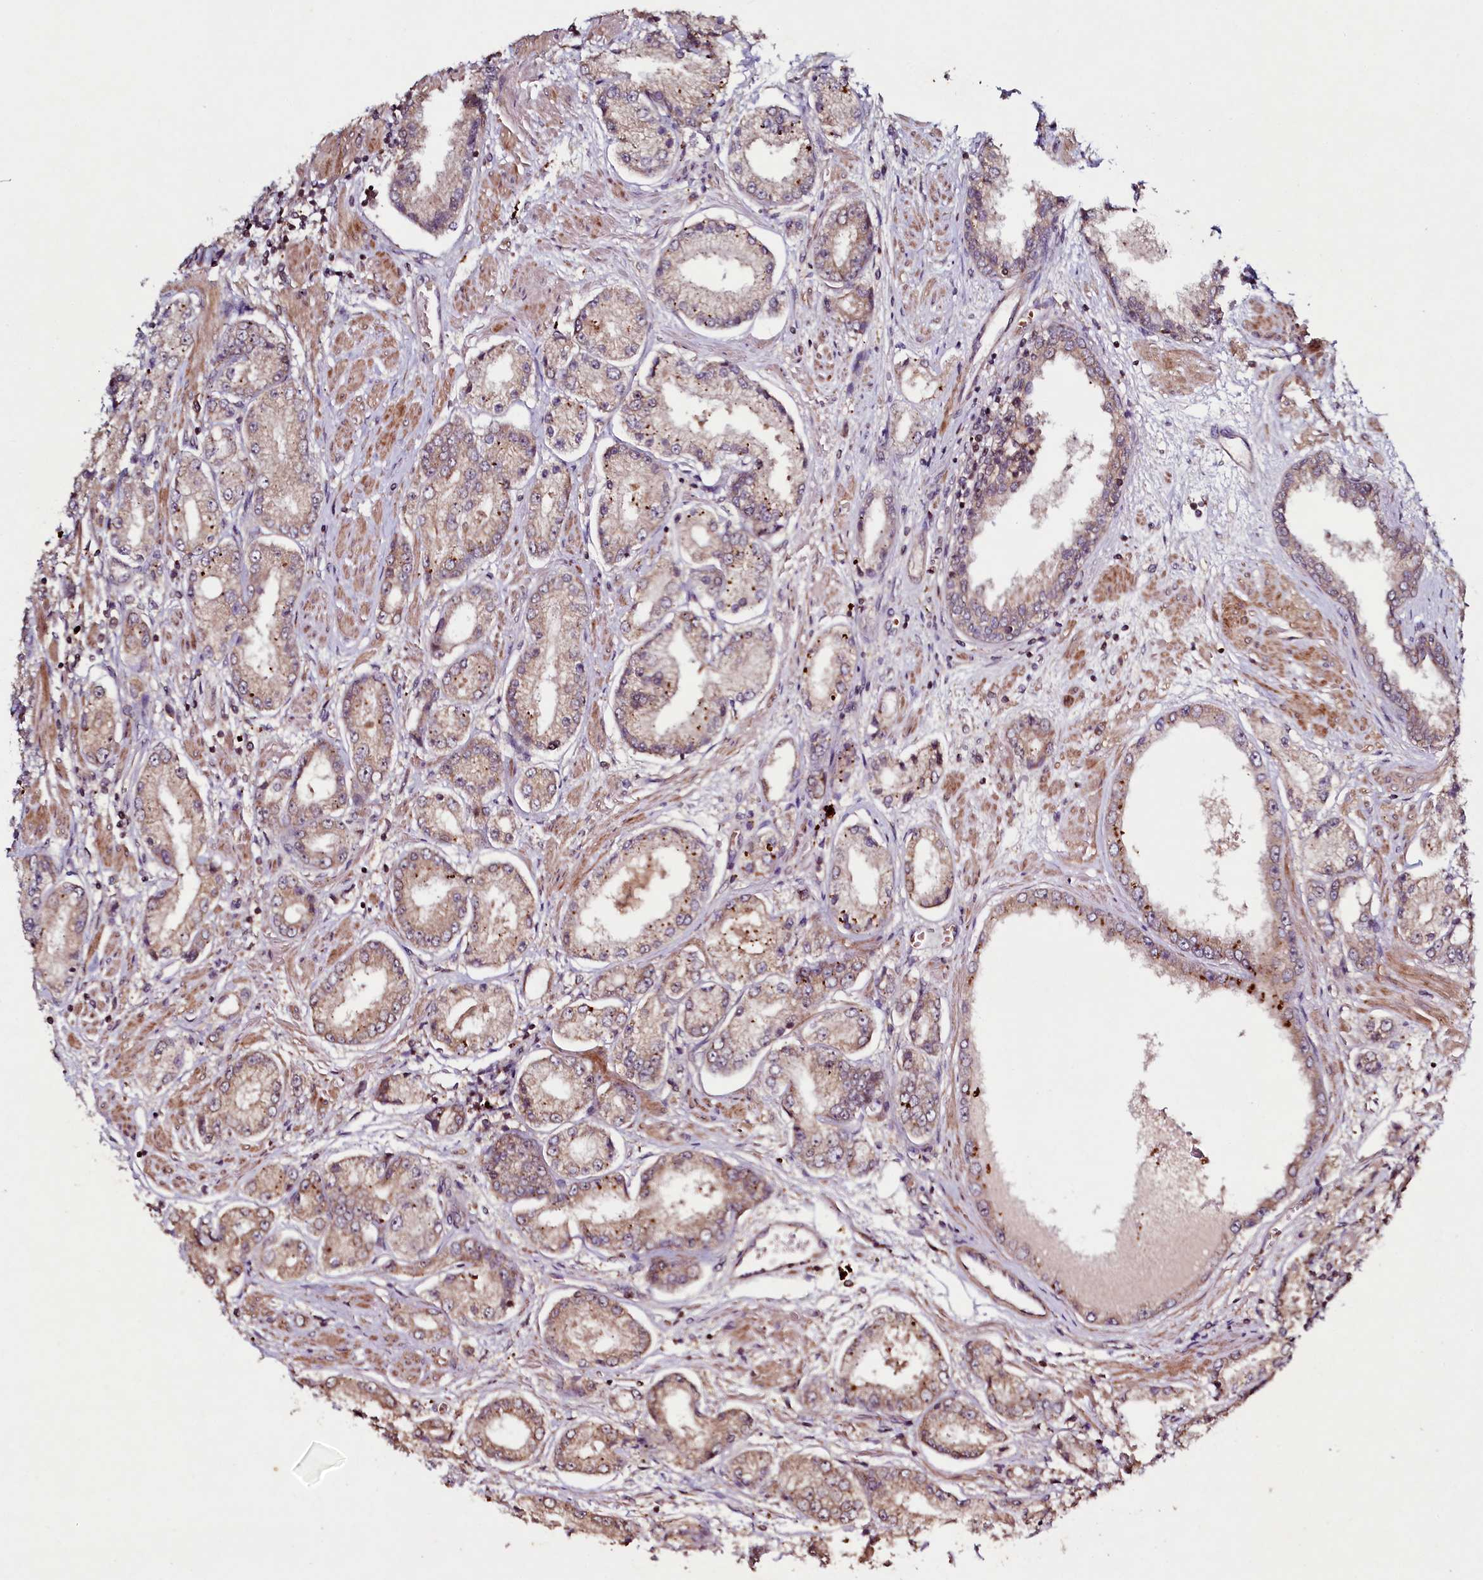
{"staining": {"intensity": "weak", "quantity": ">75%", "location": "cytoplasmic/membranous"}, "tissue": "prostate cancer", "cell_type": "Tumor cells", "image_type": "cancer", "snomed": [{"axis": "morphology", "description": "Adenocarcinoma, High grade"}, {"axis": "topography", "description": "Prostate"}], "caption": "IHC histopathology image of neoplastic tissue: prostate cancer stained using IHC displays low levels of weak protein expression localized specifically in the cytoplasmic/membranous of tumor cells, appearing as a cytoplasmic/membranous brown color.", "gene": "SEC24C", "patient": {"sex": "male", "age": 59}}